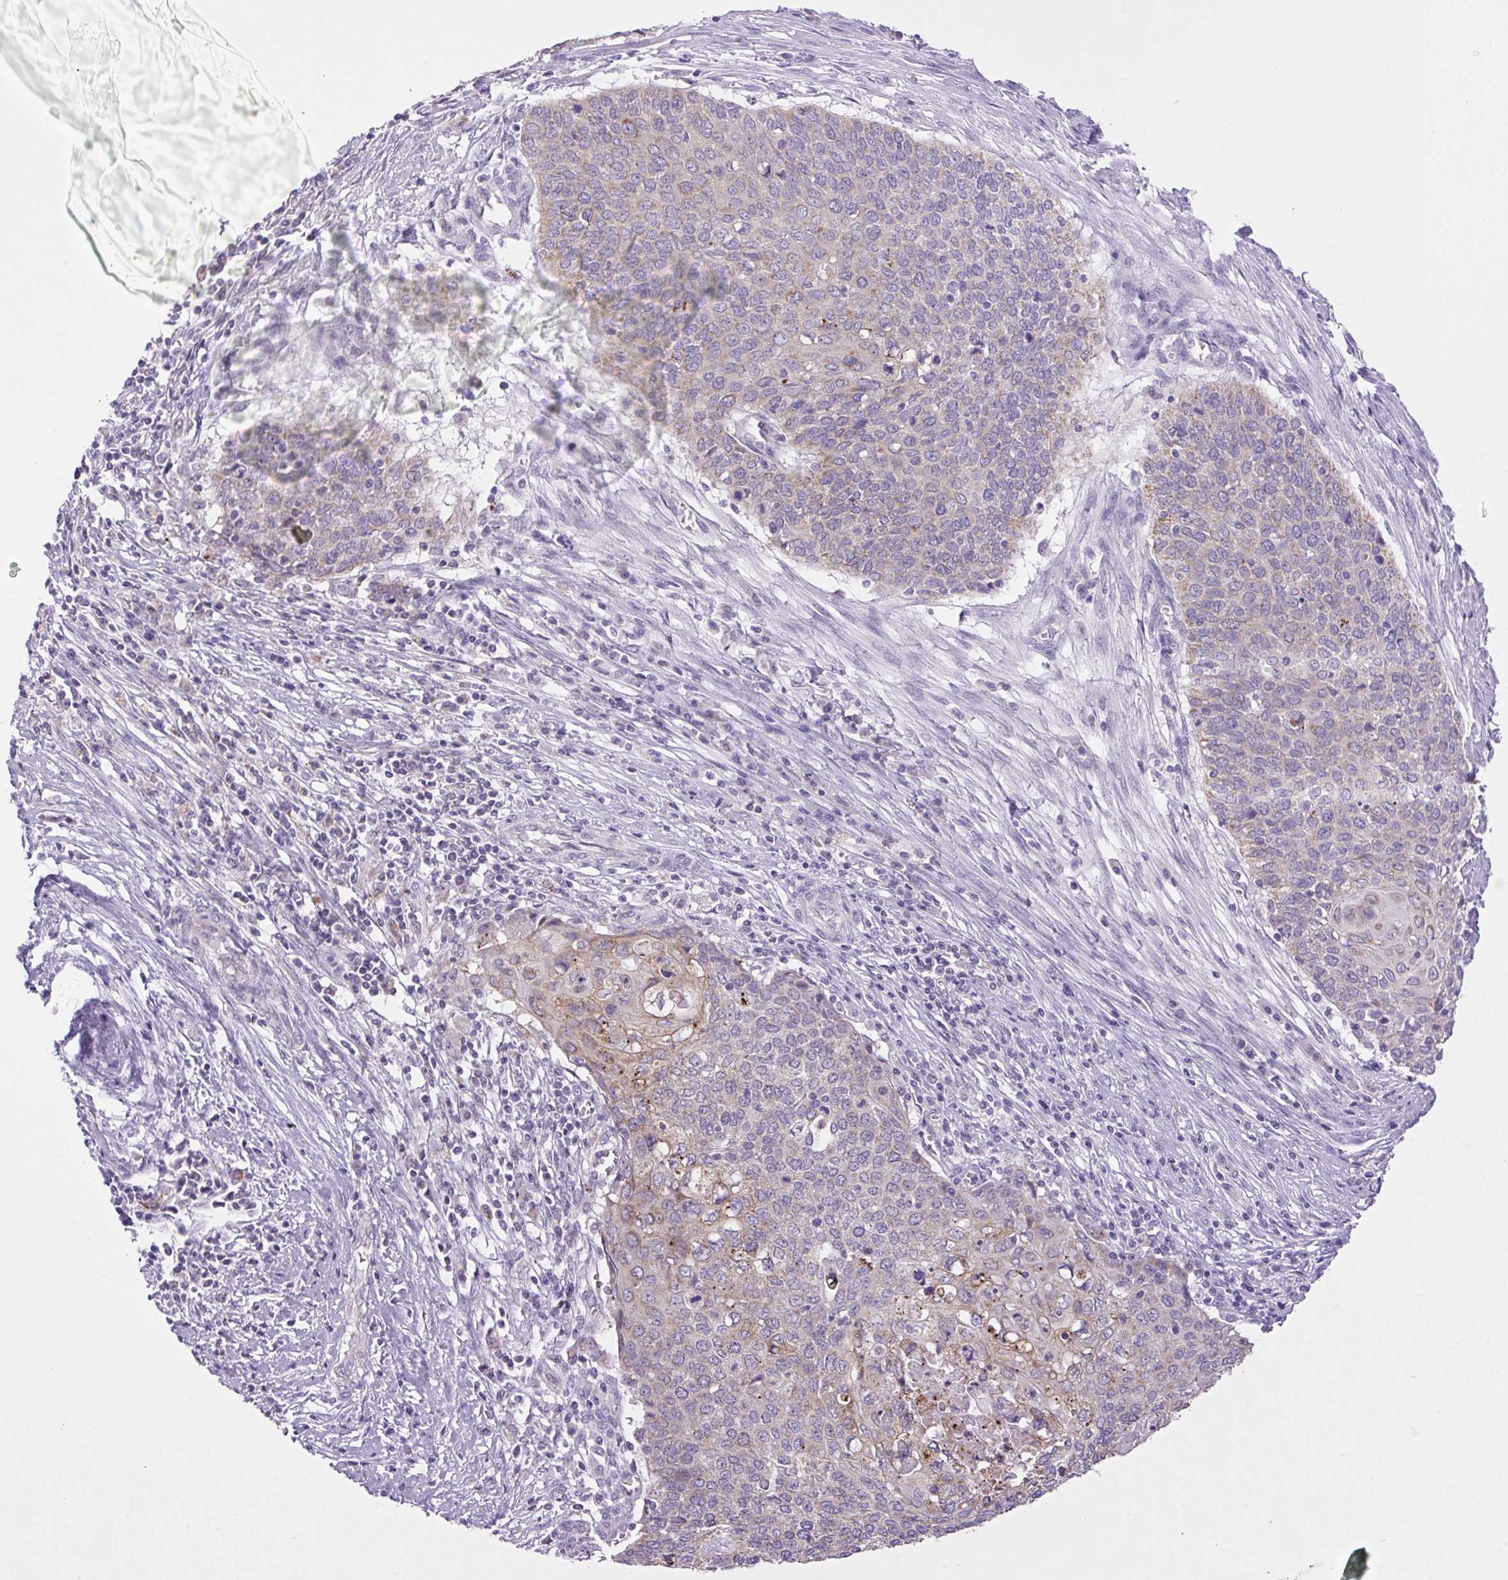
{"staining": {"intensity": "weak", "quantity": "25%-75%", "location": "cytoplasmic/membranous"}, "tissue": "cervical cancer", "cell_type": "Tumor cells", "image_type": "cancer", "snomed": [{"axis": "morphology", "description": "Squamous cell carcinoma, NOS"}, {"axis": "topography", "description": "Cervix"}], "caption": "Immunohistochemical staining of human squamous cell carcinoma (cervical) exhibits weak cytoplasmic/membranous protein positivity in approximately 25%-75% of tumor cells.", "gene": "RNASE10", "patient": {"sex": "female", "age": 39}}